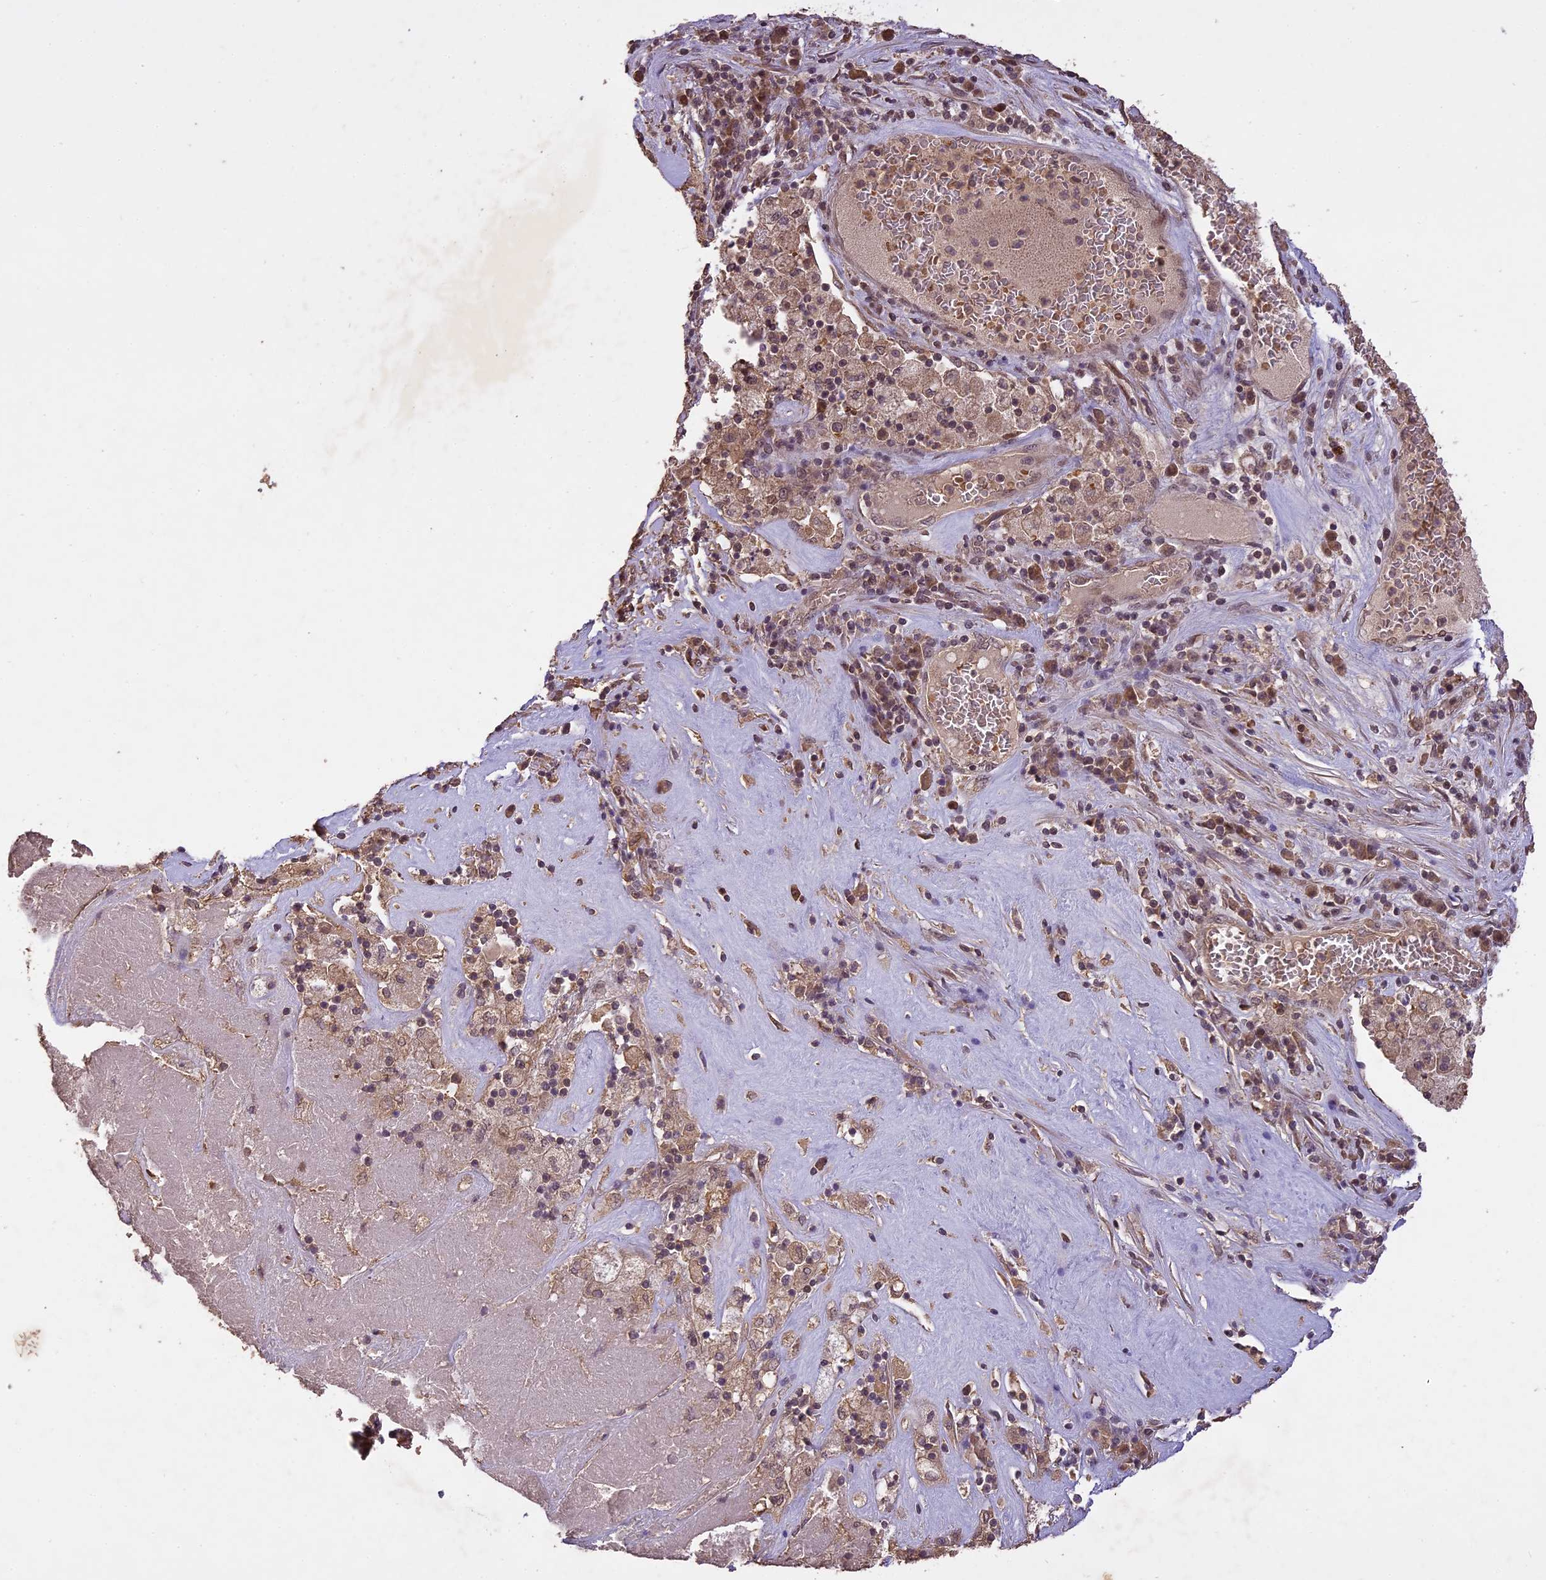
{"staining": {"intensity": "moderate", "quantity": ">75%", "location": "cytoplasmic/membranous"}, "tissue": "pancreatic cancer", "cell_type": "Tumor cells", "image_type": "cancer", "snomed": [{"axis": "morphology", "description": "Adenocarcinoma, NOS"}, {"axis": "topography", "description": "Pancreas"}], "caption": "Immunohistochemistry image of neoplastic tissue: adenocarcinoma (pancreatic) stained using immunohistochemistry exhibits medium levels of moderate protein expression localized specifically in the cytoplasmic/membranous of tumor cells, appearing as a cytoplasmic/membranous brown color.", "gene": "TIGD7", "patient": {"sex": "male", "age": 63}}